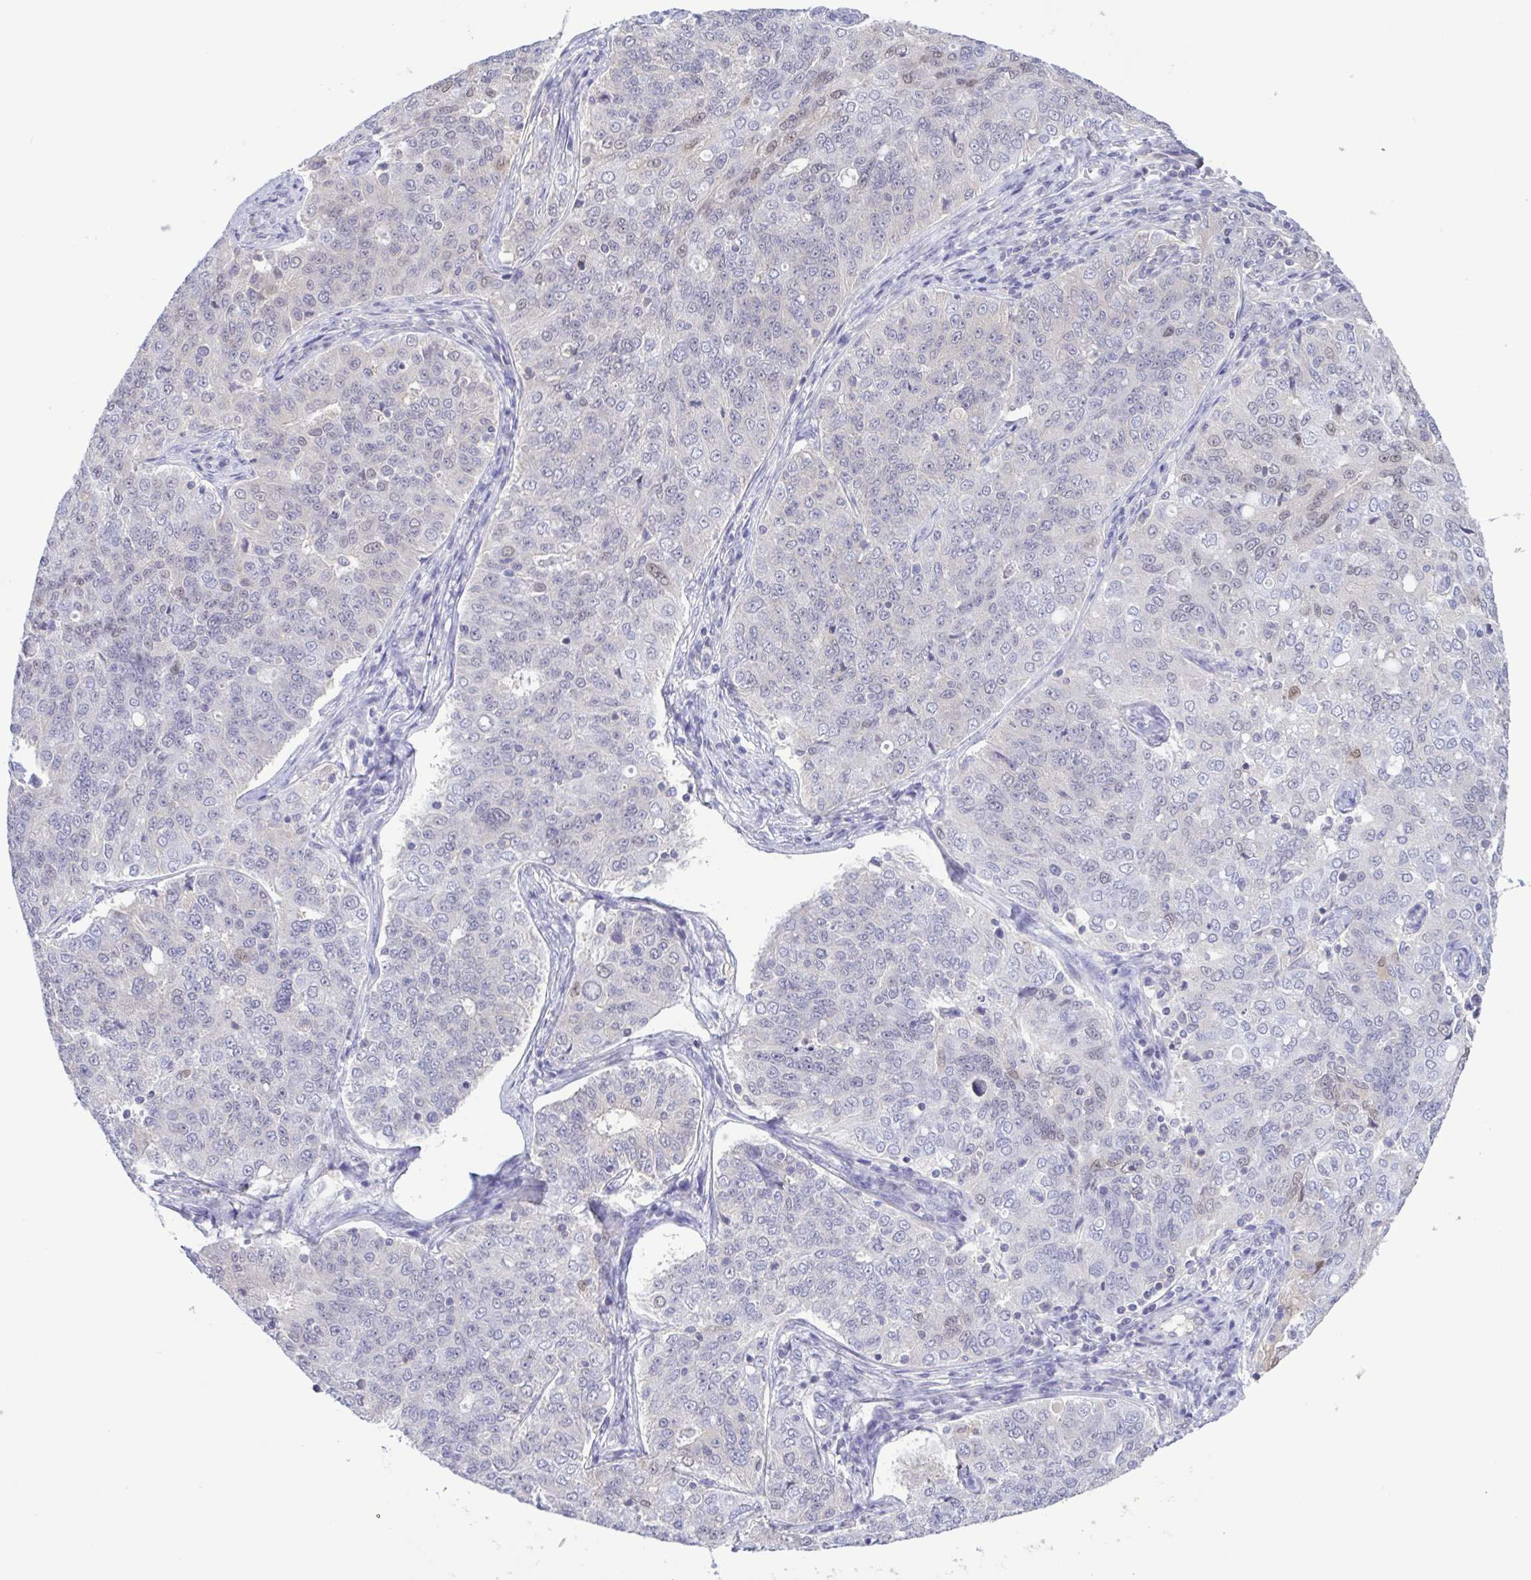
{"staining": {"intensity": "negative", "quantity": "none", "location": "none"}, "tissue": "endometrial cancer", "cell_type": "Tumor cells", "image_type": "cancer", "snomed": [{"axis": "morphology", "description": "Adenocarcinoma, NOS"}, {"axis": "topography", "description": "Endometrium"}], "caption": "The IHC histopathology image has no significant positivity in tumor cells of endometrial adenocarcinoma tissue.", "gene": "LDHC", "patient": {"sex": "female", "age": 43}}